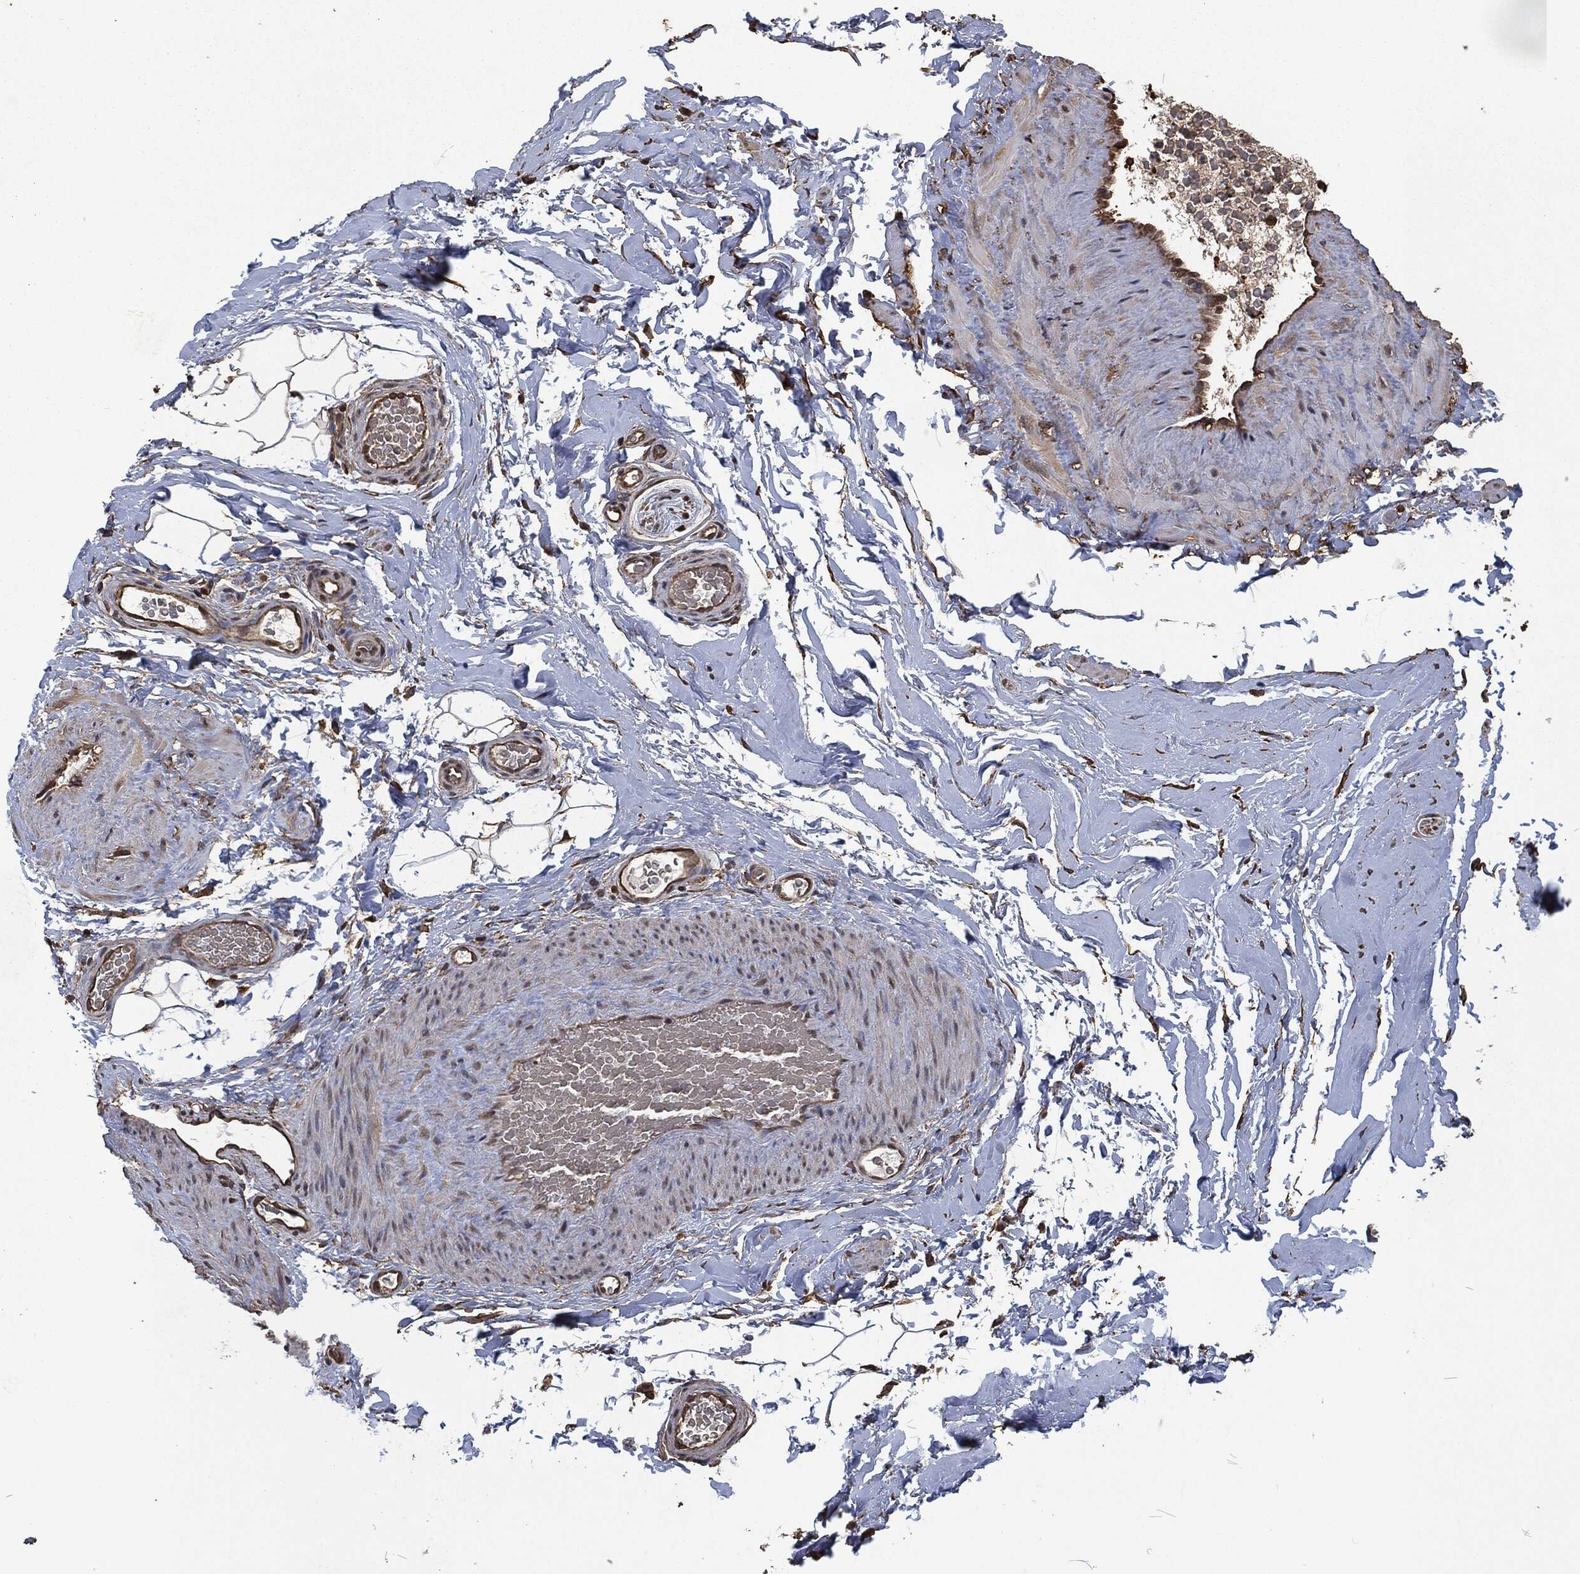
{"staining": {"intensity": "strong", "quantity": ">75%", "location": "cytoplasmic/membranous"}, "tissue": "adipose tissue", "cell_type": "Adipocytes", "image_type": "normal", "snomed": [{"axis": "morphology", "description": "Normal tissue, NOS"}, {"axis": "topography", "description": "Soft tissue"}, {"axis": "topography", "description": "Vascular tissue"}], "caption": "DAB (3,3'-diaminobenzidine) immunohistochemical staining of normal human adipose tissue shows strong cytoplasmic/membranous protein expression in about >75% of adipocytes.", "gene": "PRDX4", "patient": {"sex": "male", "age": 41}}